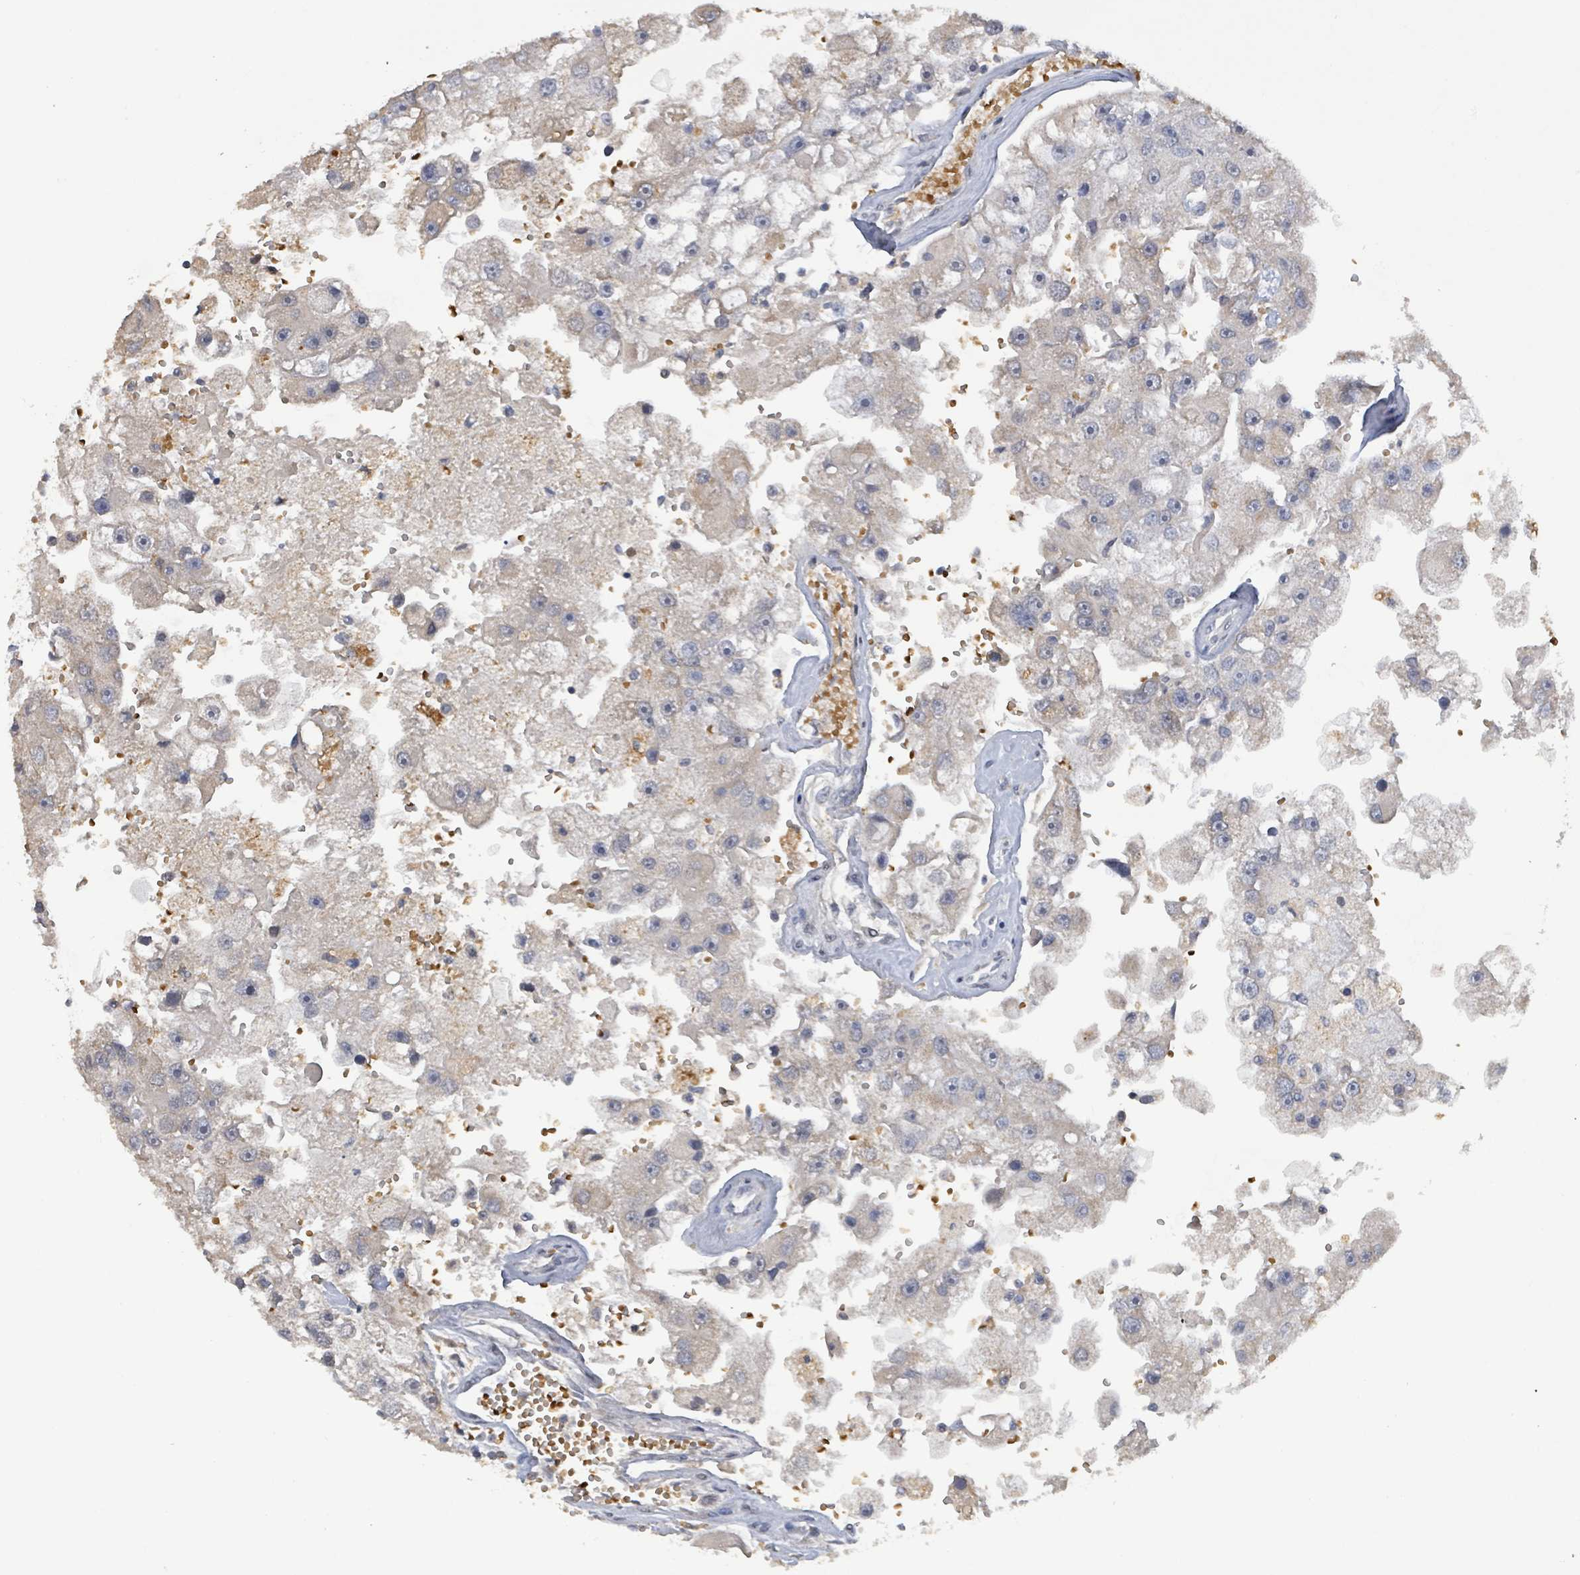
{"staining": {"intensity": "weak", "quantity": "<25%", "location": "cytoplasmic/membranous"}, "tissue": "renal cancer", "cell_type": "Tumor cells", "image_type": "cancer", "snomed": [{"axis": "morphology", "description": "Adenocarcinoma, NOS"}, {"axis": "topography", "description": "Kidney"}], "caption": "Tumor cells show no significant positivity in renal adenocarcinoma.", "gene": "SEBOX", "patient": {"sex": "male", "age": 63}}